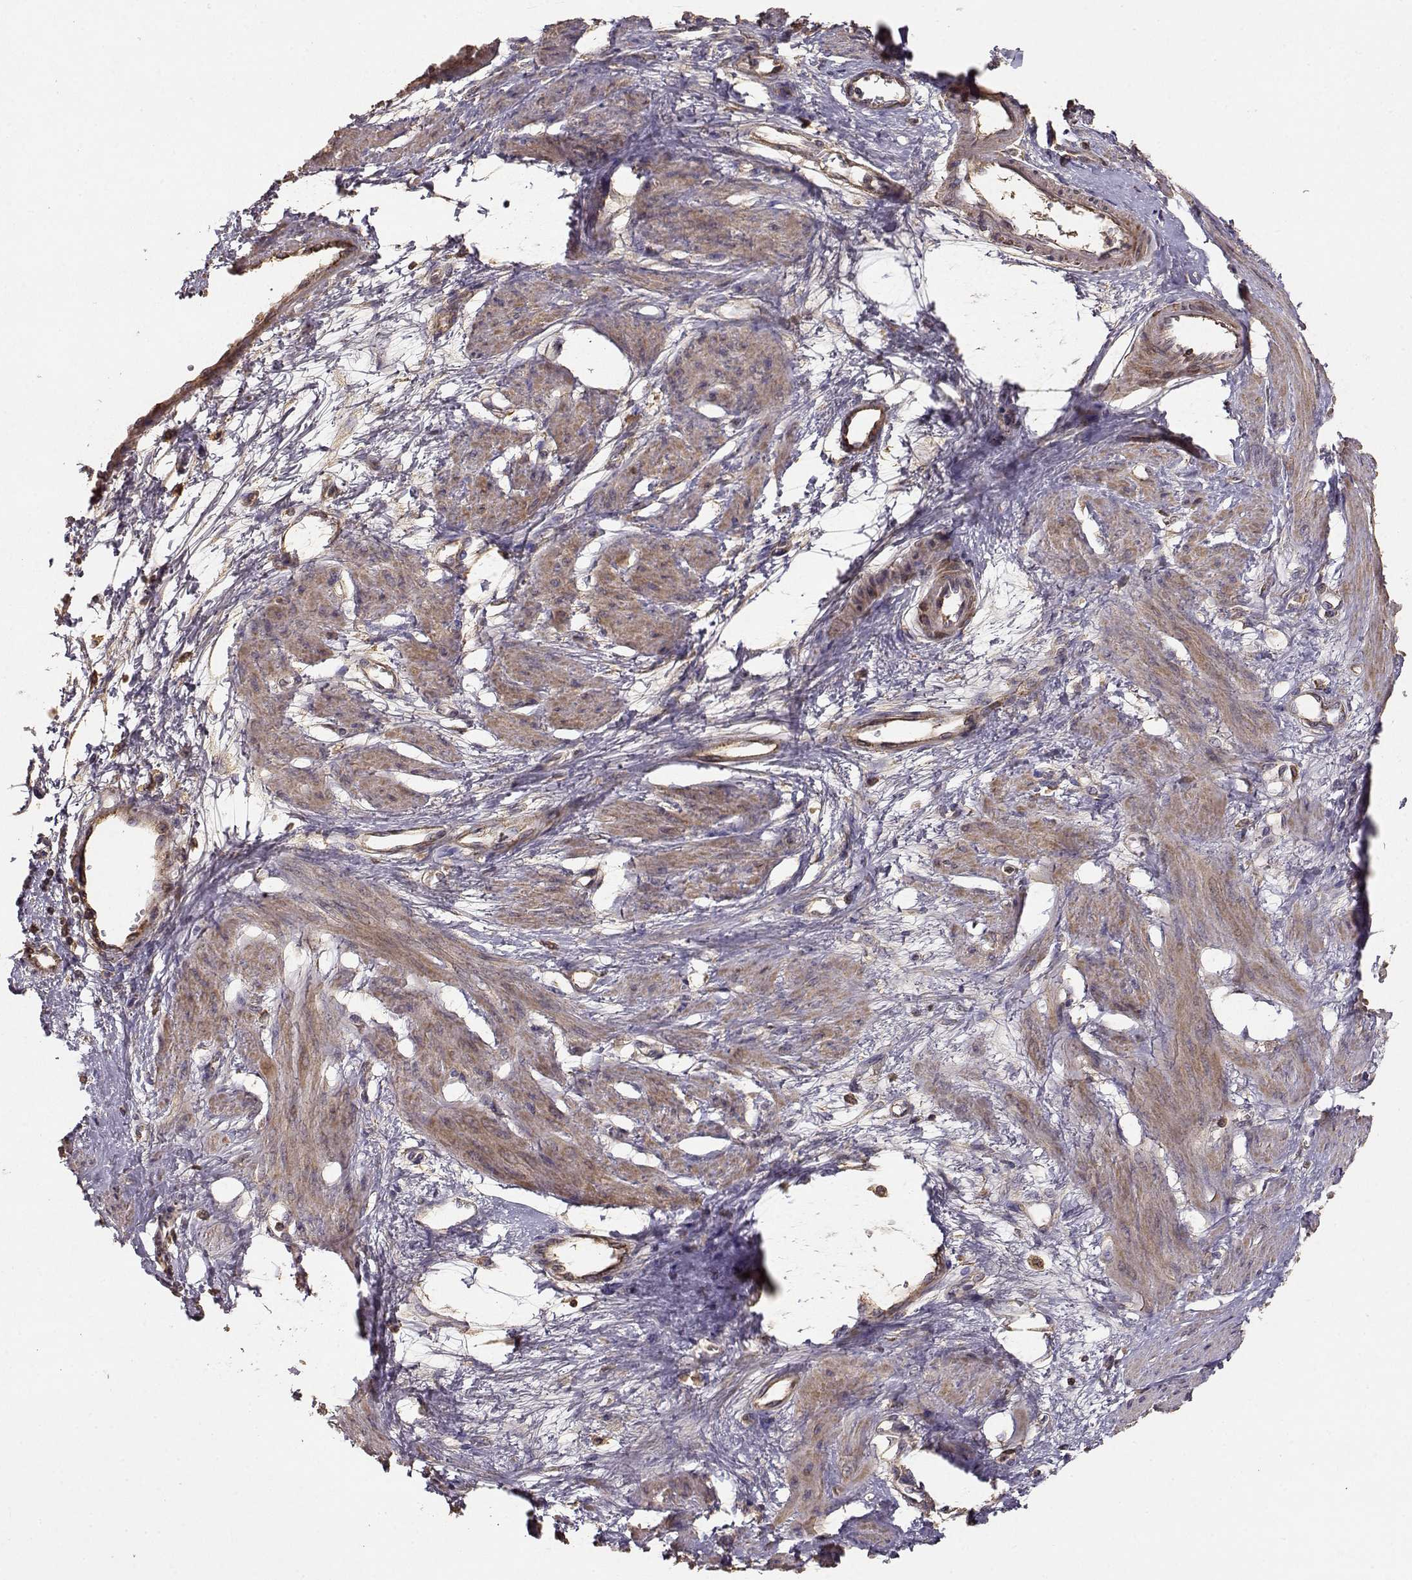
{"staining": {"intensity": "moderate", "quantity": "25%-75%", "location": "cytoplasmic/membranous"}, "tissue": "smooth muscle", "cell_type": "Smooth muscle cells", "image_type": "normal", "snomed": [{"axis": "morphology", "description": "Normal tissue, NOS"}, {"axis": "topography", "description": "Smooth muscle"}, {"axis": "topography", "description": "Uterus"}], "caption": "Moderate cytoplasmic/membranous staining for a protein is seen in about 25%-75% of smooth muscle cells of normal smooth muscle using immunohistochemistry.", "gene": "TARS3", "patient": {"sex": "female", "age": 39}}